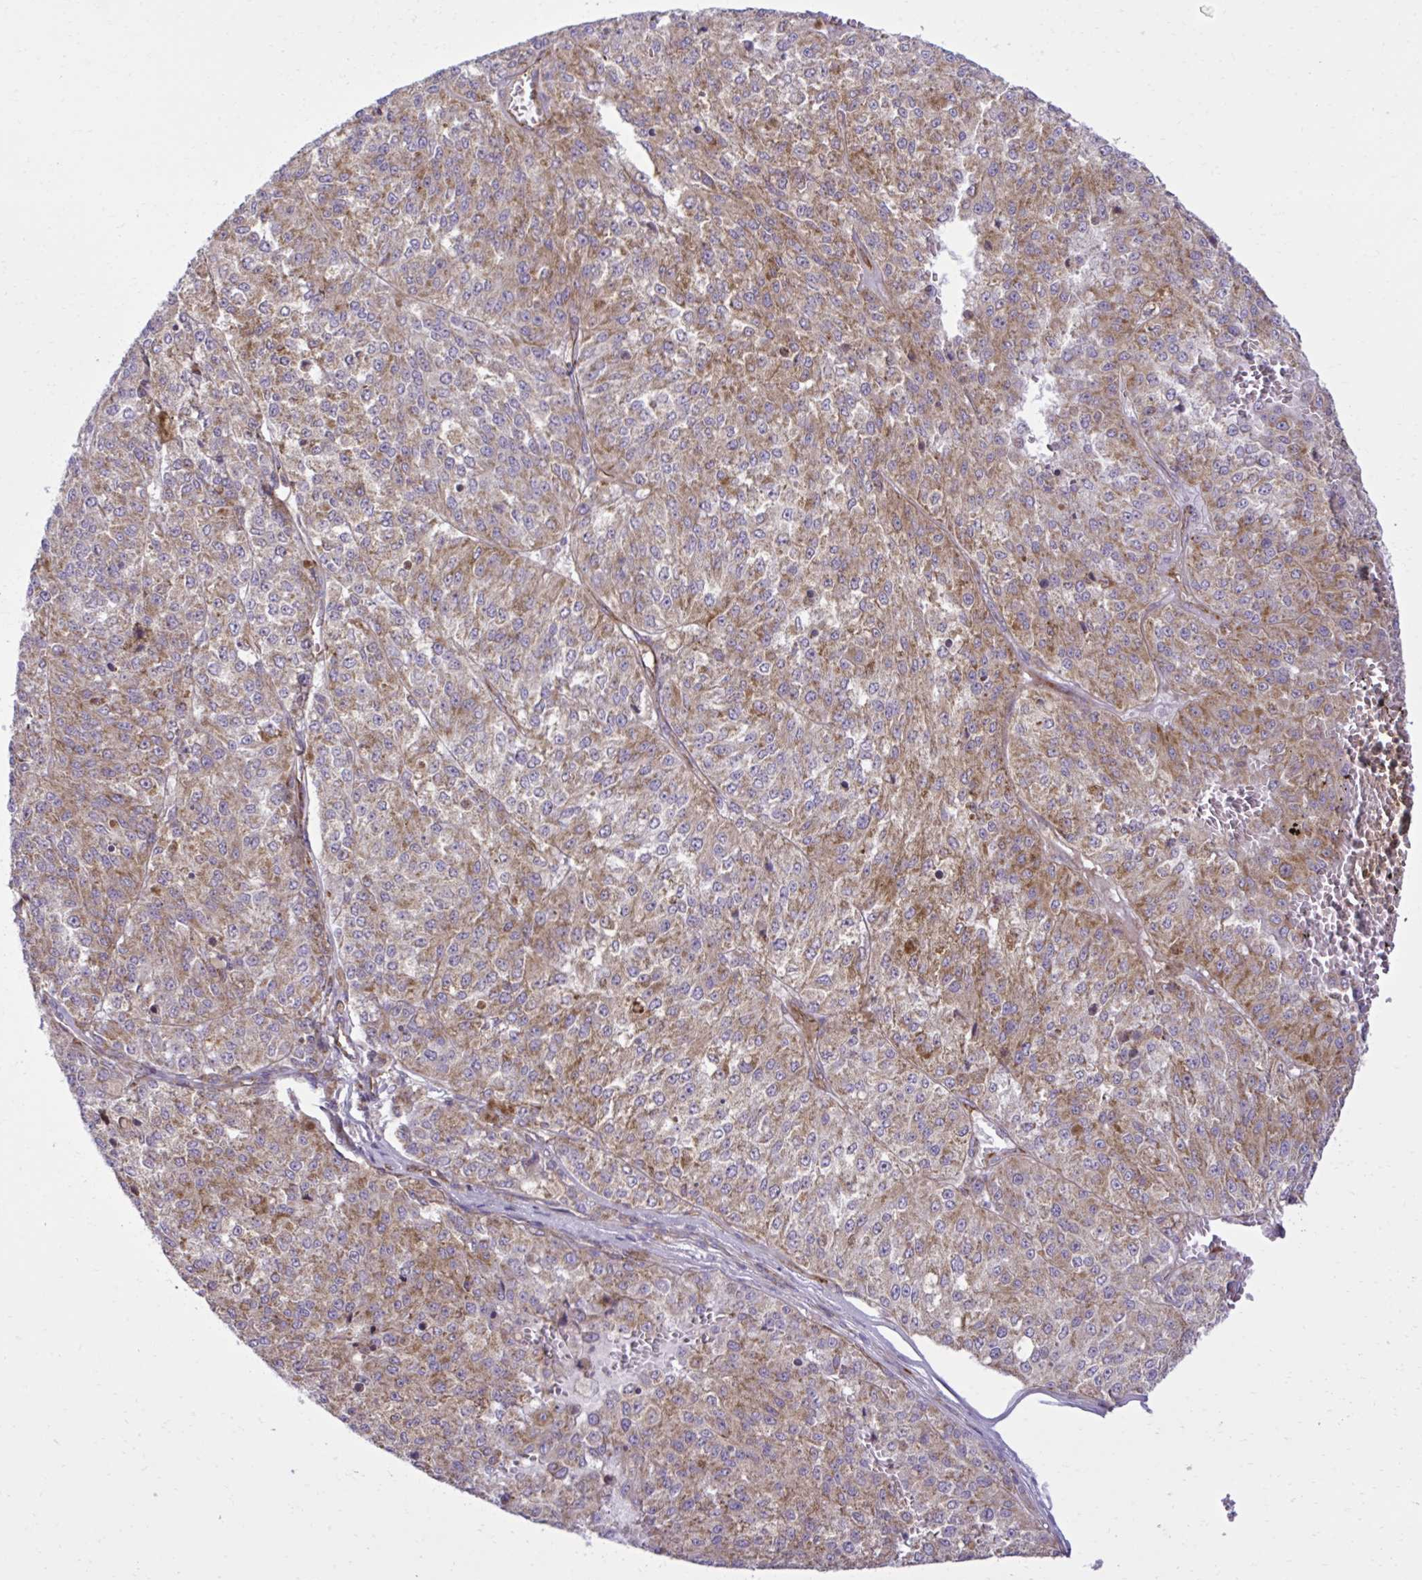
{"staining": {"intensity": "moderate", "quantity": ">75%", "location": "cytoplasmic/membranous"}, "tissue": "melanoma", "cell_type": "Tumor cells", "image_type": "cancer", "snomed": [{"axis": "morphology", "description": "Malignant melanoma, Metastatic site"}, {"axis": "topography", "description": "Lymph node"}], "caption": "Melanoma tissue demonstrates moderate cytoplasmic/membranous positivity in approximately >75% of tumor cells, visualized by immunohistochemistry.", "gene": "LIMS1", "patient": {"sex": "female", "age": 64}}